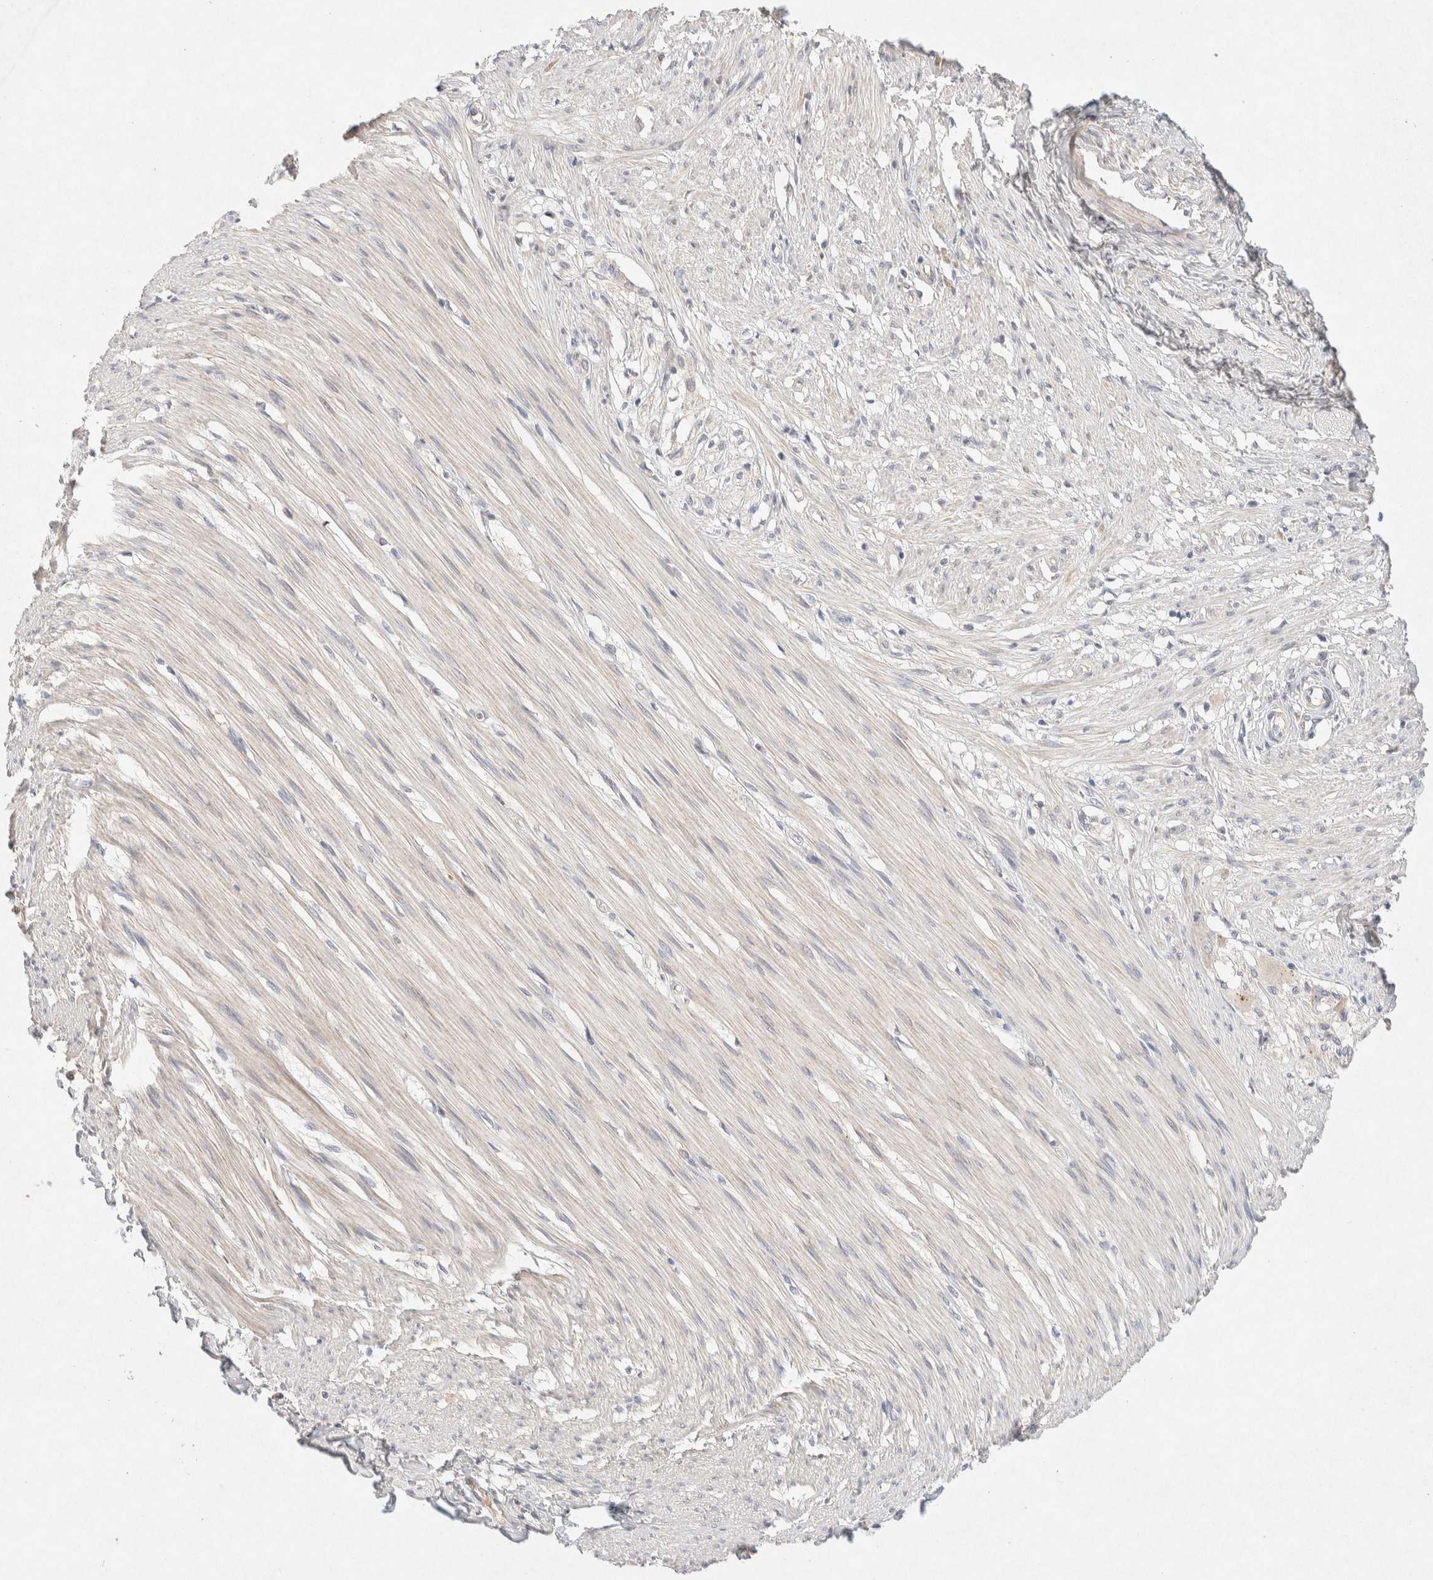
{"staining": {"intensity": "weak", "quantity": "25%-75%", "location": "cytoplasmic/membranous"}, "tissue": "smooth muscle", "cell_type": "Smooth muscle cells", "image_type": "normal", "snomed": [{"axis": "morphology", "description": "Normal tissue, NOS"}, {"axis": "morphology", "description": "Adenocarcinoma, NOS"}, {"axis": "topography", "description": "Smooth muscle"}, {"axis": "topography", "description": "Colon"}], "caption": "Immunohistochemistry staining of benign smooth muscle, which shows low levels of weak cytoplasmic/membranous positivity in approximately 25%-75% of smooth muscle cells indicating weak cytoplasmic/membranous protein positivity. The staining was performed using DAB (brown) for protein detection and nuclei were counterstained in hematoxylin (blue).", "gene": "GNAI1", "patient": {"sex": "male", "age": 14}}